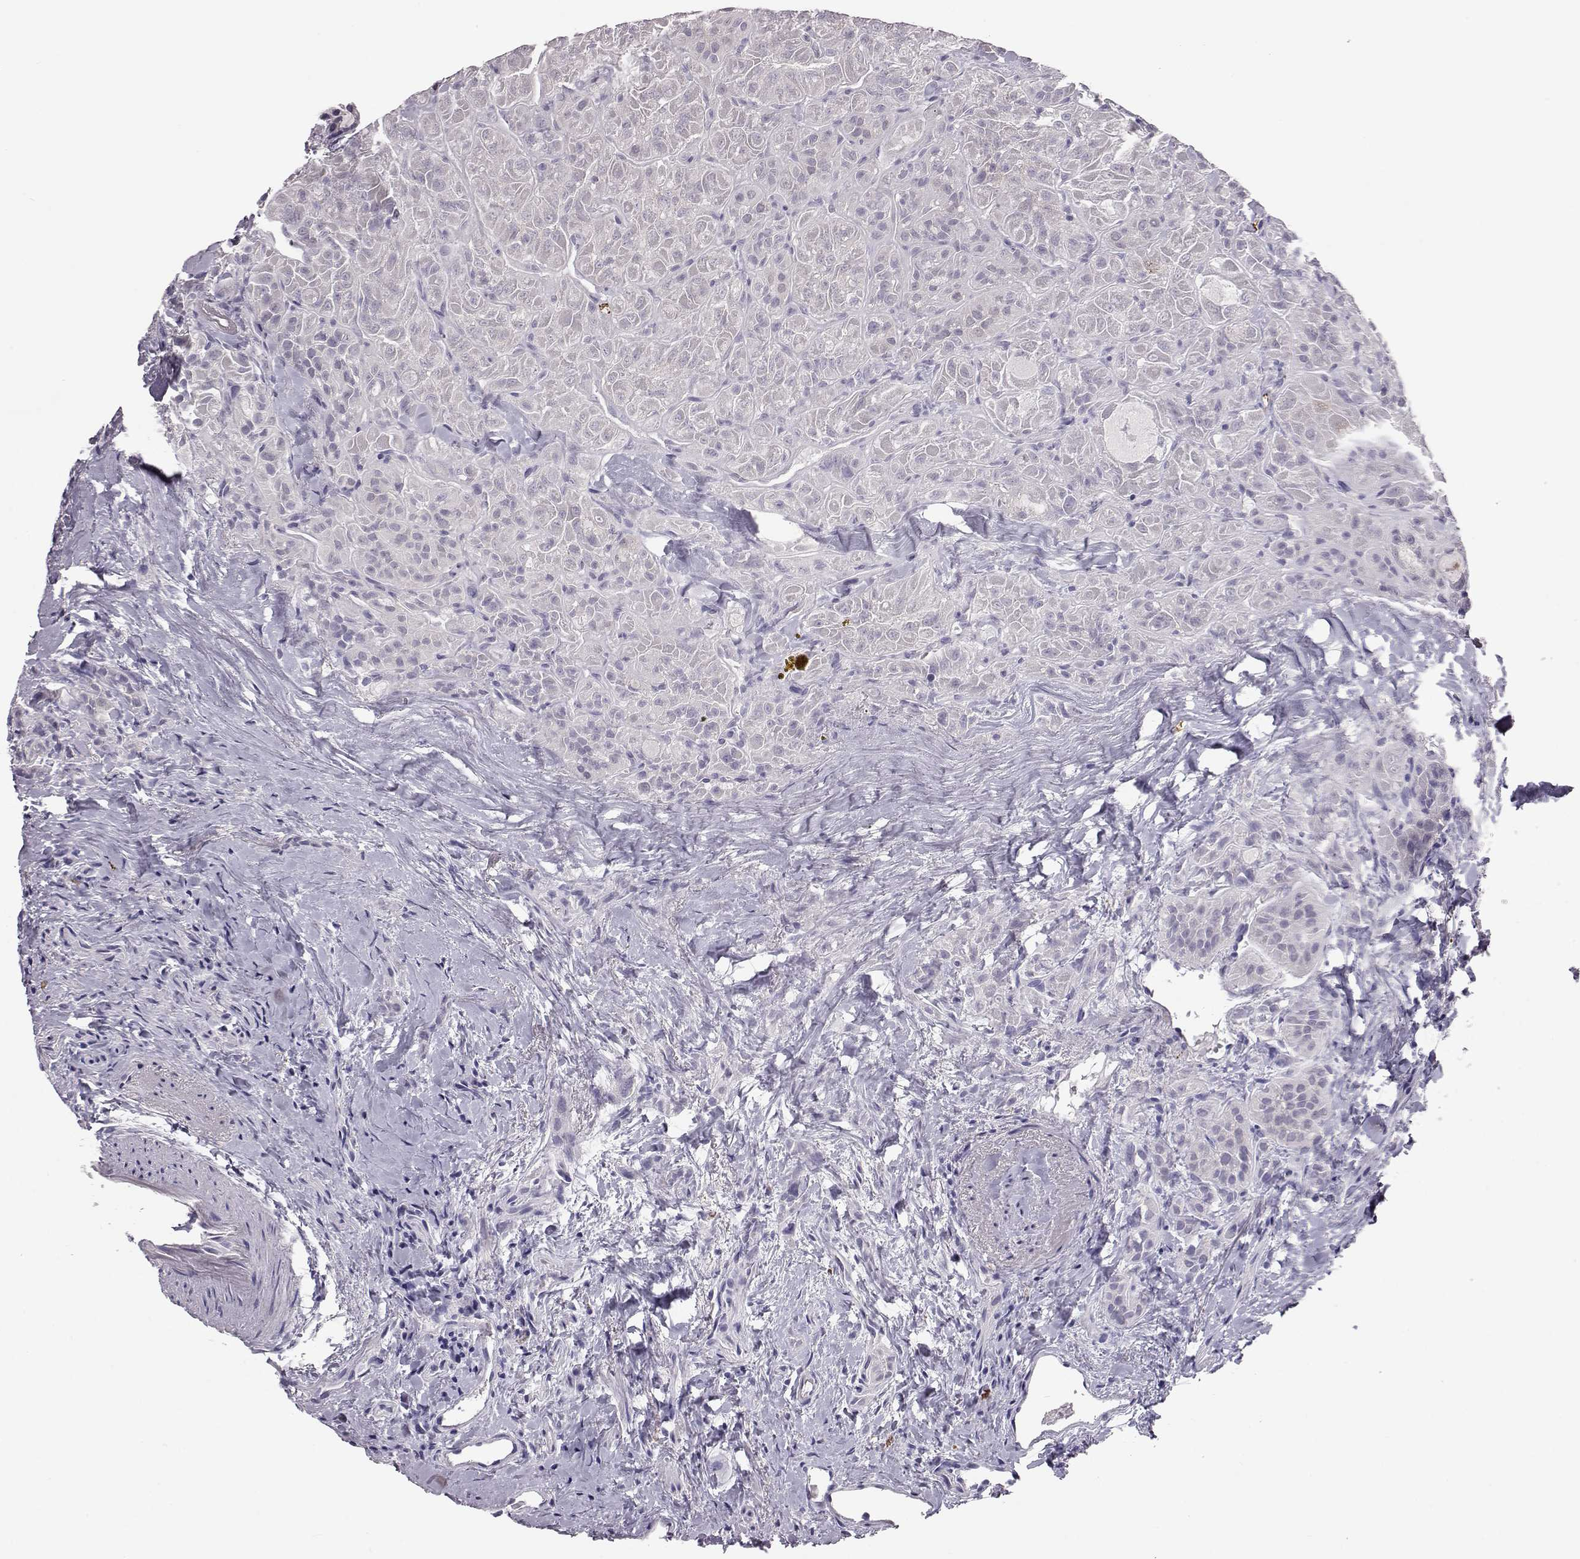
{"staining": {"intensity": "negative", "quantity": "none", "location": "none"}, "tissue": "thyroid cancer", "cell_type": "Tumor cells", "image_type": "cancer", "snomed": [{"axis": "morphology", "description": "Papillary adenocarcinoma, NOS"}, {"axis": "topography", "description": "Thyroid gland"}], "caption": "Human papillary adenocarcinoma (thyroid) stained for a protein using IHC shows no staining in tumor cells.", "gene": "ADGRG5", "patient": {"sex": "female", "age": 45}}